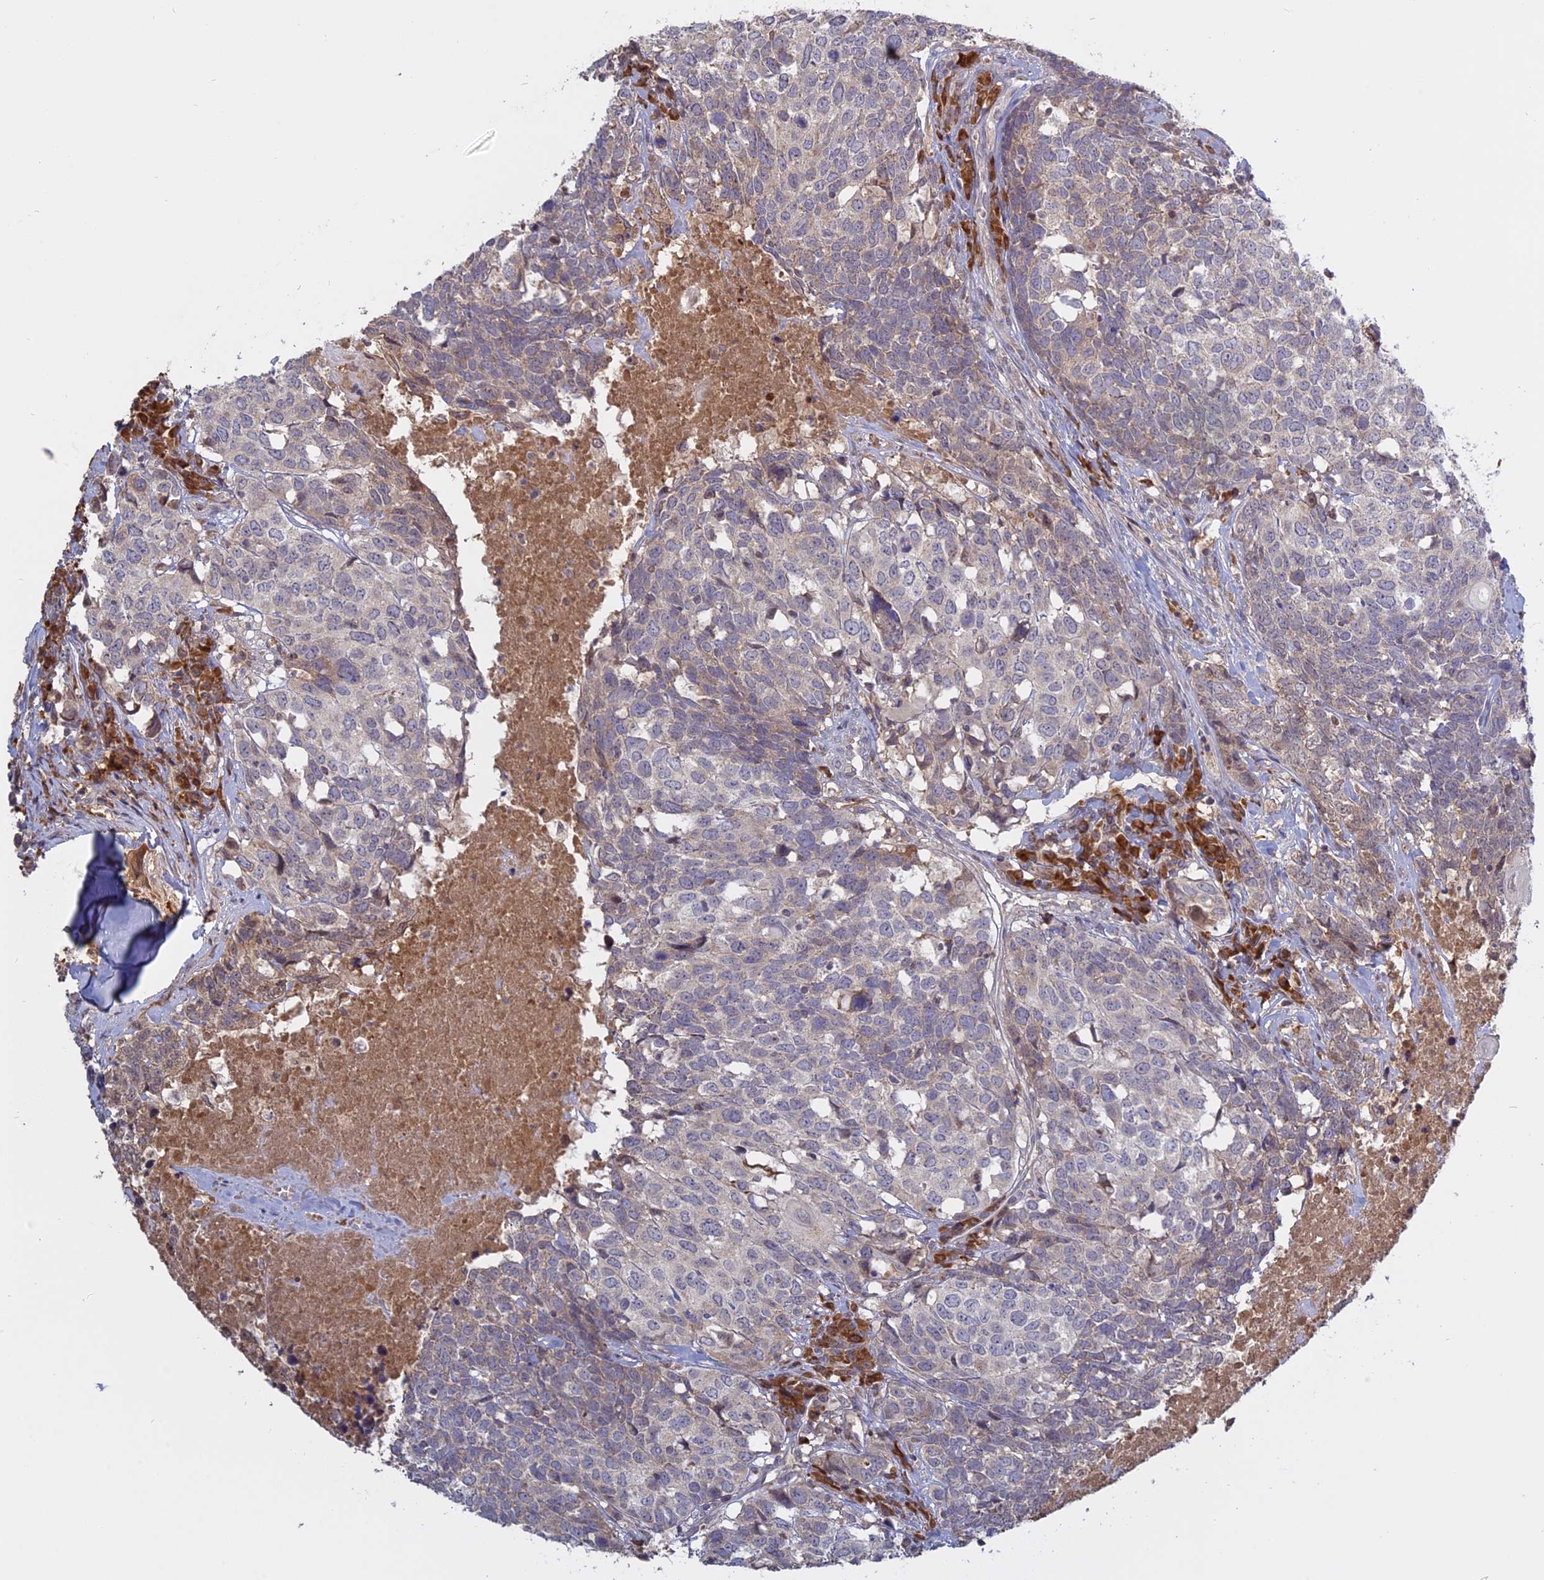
{"staining": {"intensity": "weak", "quantity": "<25%", "location": "cytoplasmic/membranous"}, "tissue": "head and neck cancer", "cell_type": "Tumor cells", "image_type": "cancer", "snomed": [{"axis": "morphology", "description": "Squamous cell carcinoma, NOS"}, {"axis": "topography", "description": "Head-Neck"}], "caption": "Tumor cells show no significant protein expression in head and neck cancer (squamous cell carcinoma).", "gene": "TMEM208", "patient": {"sex": "male", "age": 66}}